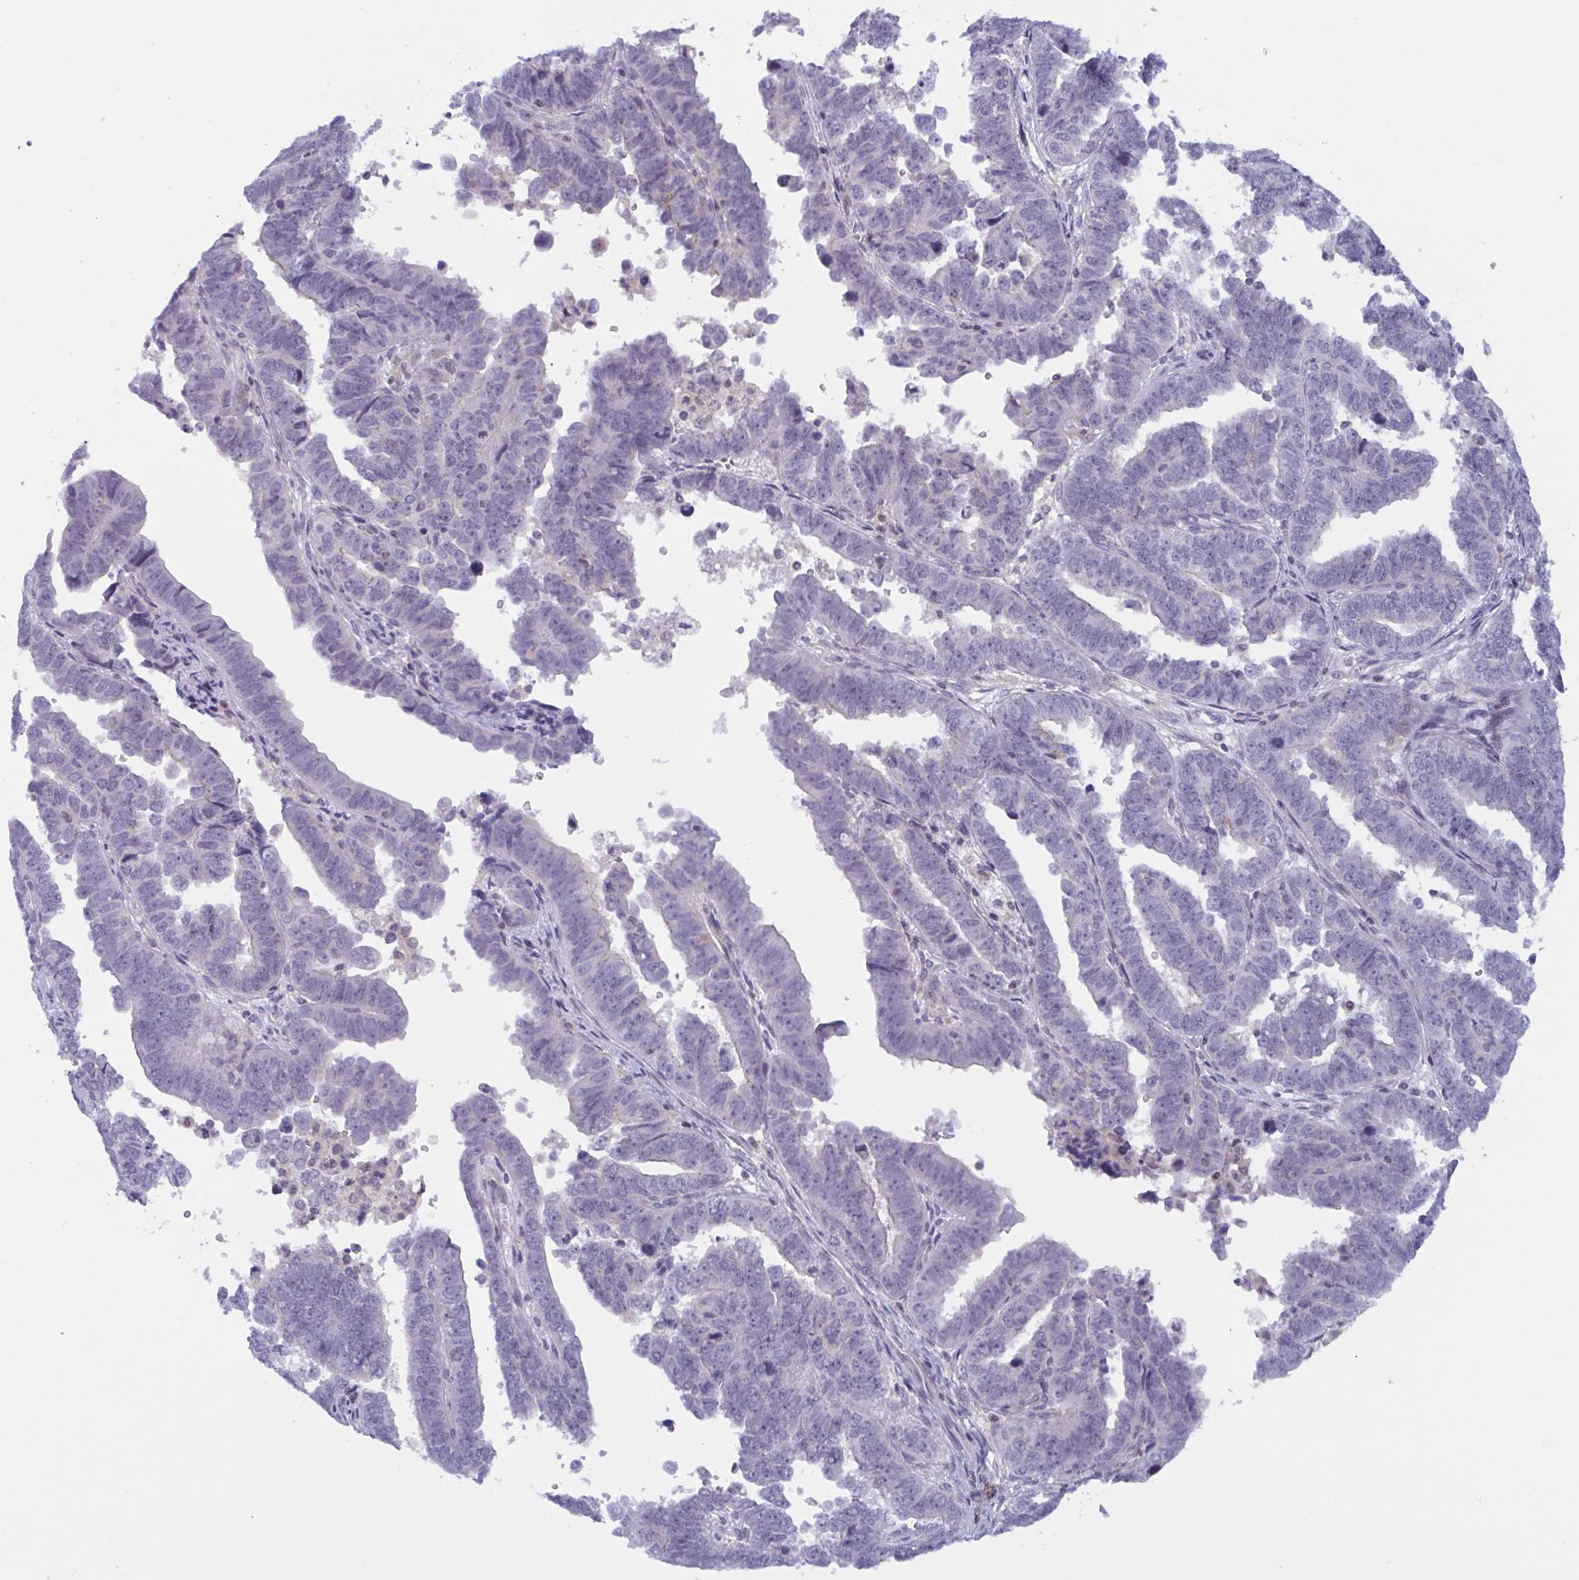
{"staining": {"intensity": "negative", "quantity": "none", "location": "none"}, "tissue": "endometrial cancer", "cell_type": "Tumor cells", "image_type": "cancer", "snomed": [{"axis": "morphology", "description": "Adenocarcinoma, NOS"}, {"axis": "topography", "description": "Endometrium"}], "caption": "A high-resolution histopathology image shows immunohistochemistry (IHC) staining of endometrial adenocarcinoma, which reveals no significant positivity in tumor cells.", "gene": "SNX11", "patient": {"sex": "female", "age": 75}}